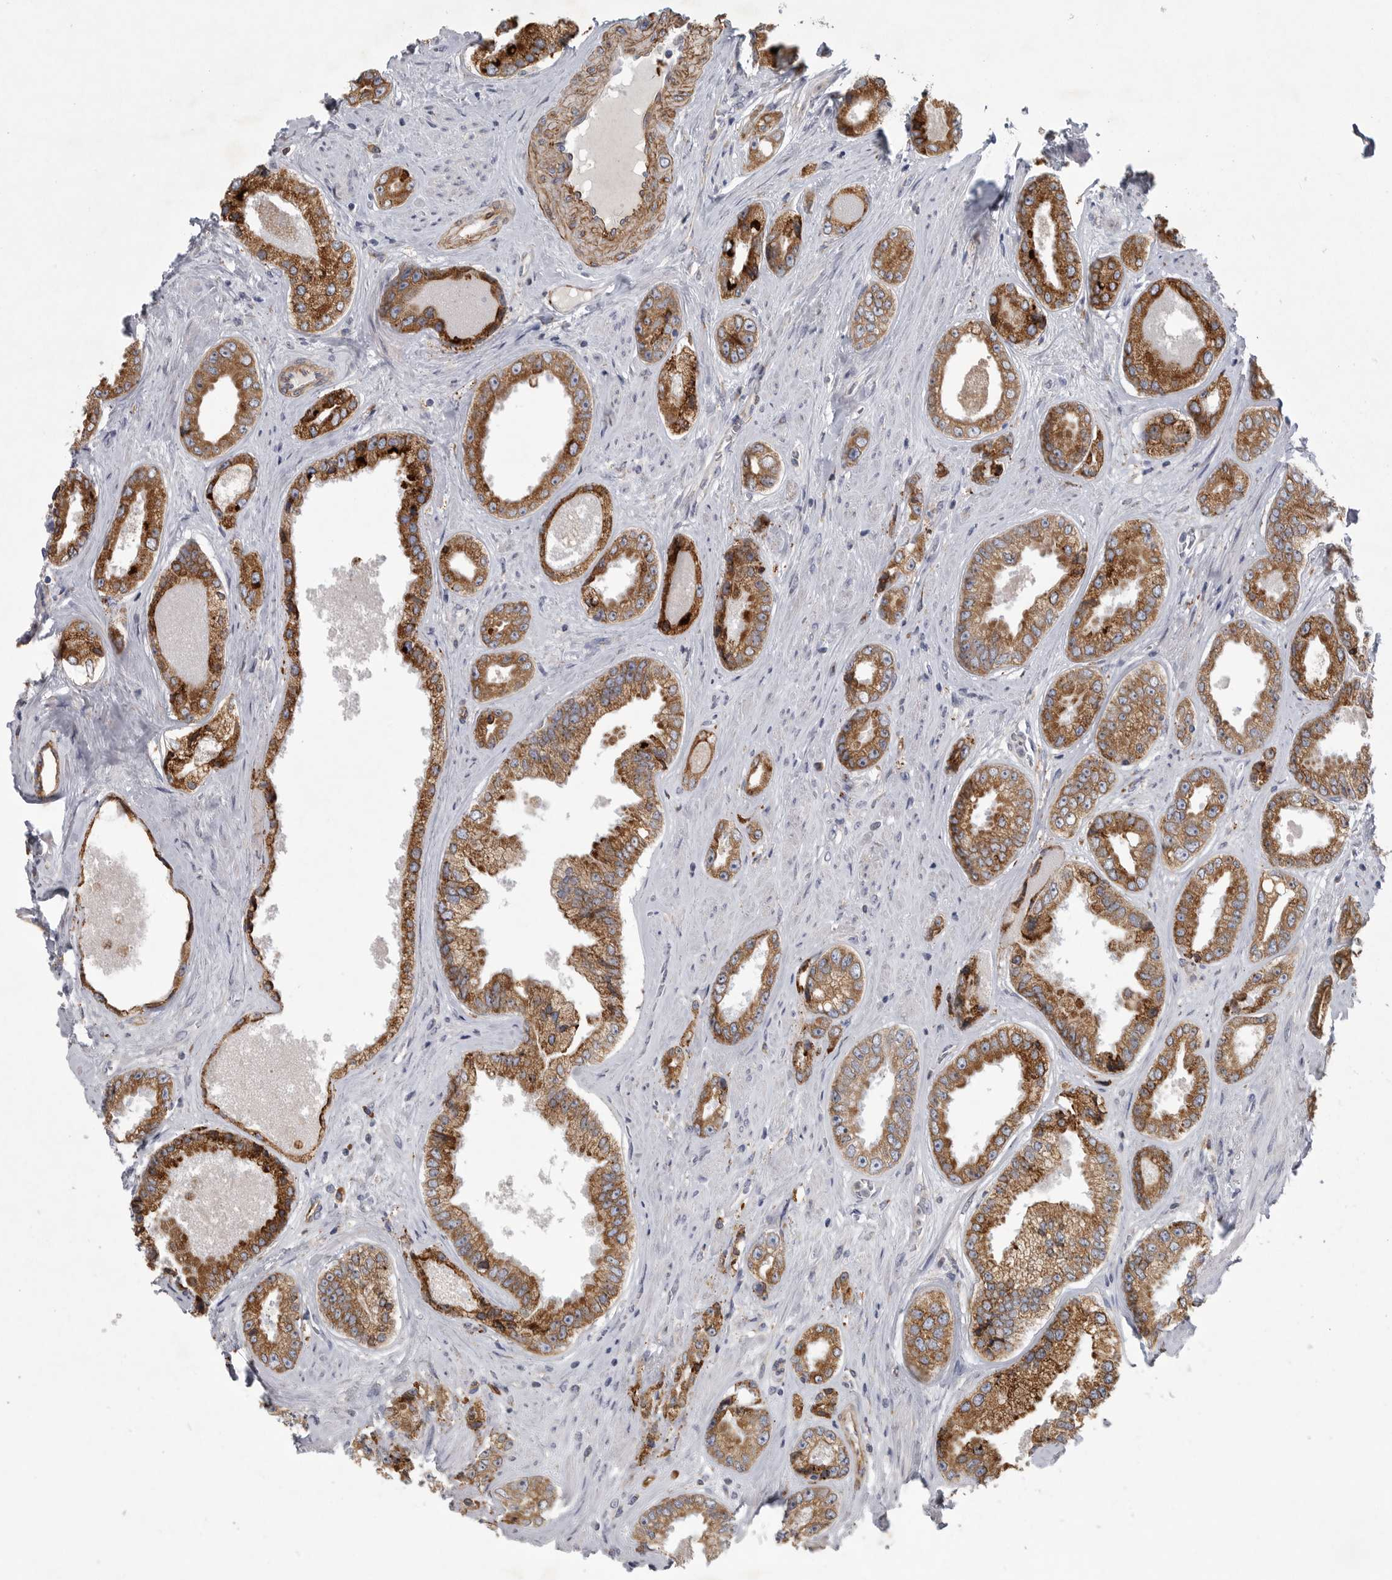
{"staining": {"intensity": "strong", "quantity": ">75%", "location": "cytoplasmic/membranous"}, "tissue": "prostate cancer", "cell_type": "Tumor cells", "image_type": "cancer", "snomed": [{"axis": "morphology", "description": "Adenocarcinoma, High grade"}, {"axis": "topography", "description": "Prostate"}], "caption": "Prostate cancer stained for a protein reveals strong cytoplasmic/membranous positivity in tumor cells. Immunohistochemistry (ihc) stains the protein in brown and the nuclei are stained blue.", "gene": "MINPP1", "patient": {"sex": "male", "age": 61}}